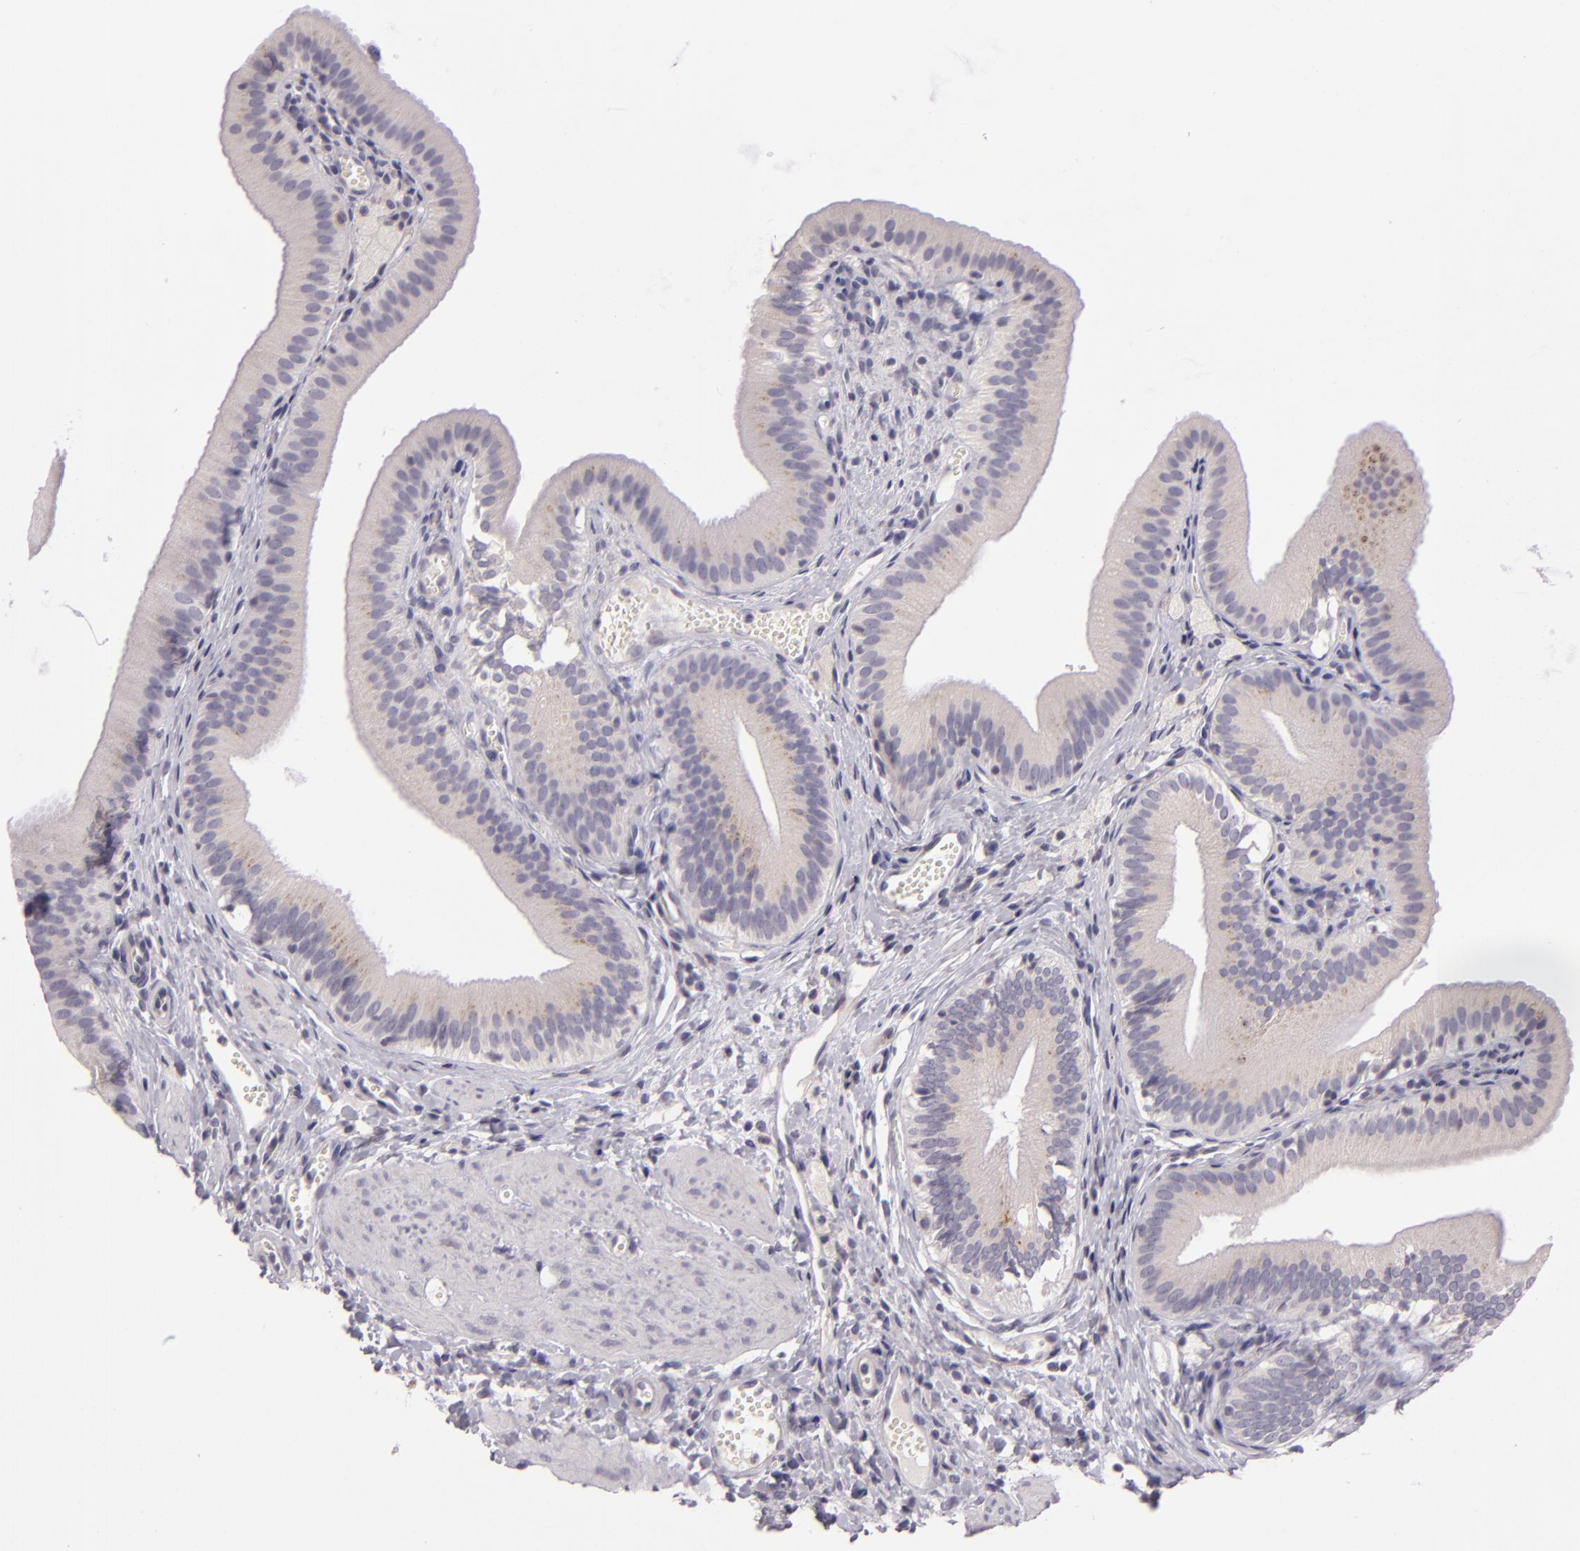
{"staining": {"intensity": "moderate", "quantity": "<25%", "location": "cytoplasmic/membranous"}, "tissue": "gallbladder", "cell_type": "Glandular cells", "image_type": "normal", "snomed": [{"axis": "morphology", "description": "Normal tissue, NOS"}, {"axis": "topography", "description": "Gallbladder"}], "caption": "A low amount of moderate cytoplasmic/membranous positivity is present in about <25% of glandular cells in benign gallbladder.", "gene": "EGFL6", "patient": {"sex": "female", "age": 24}}